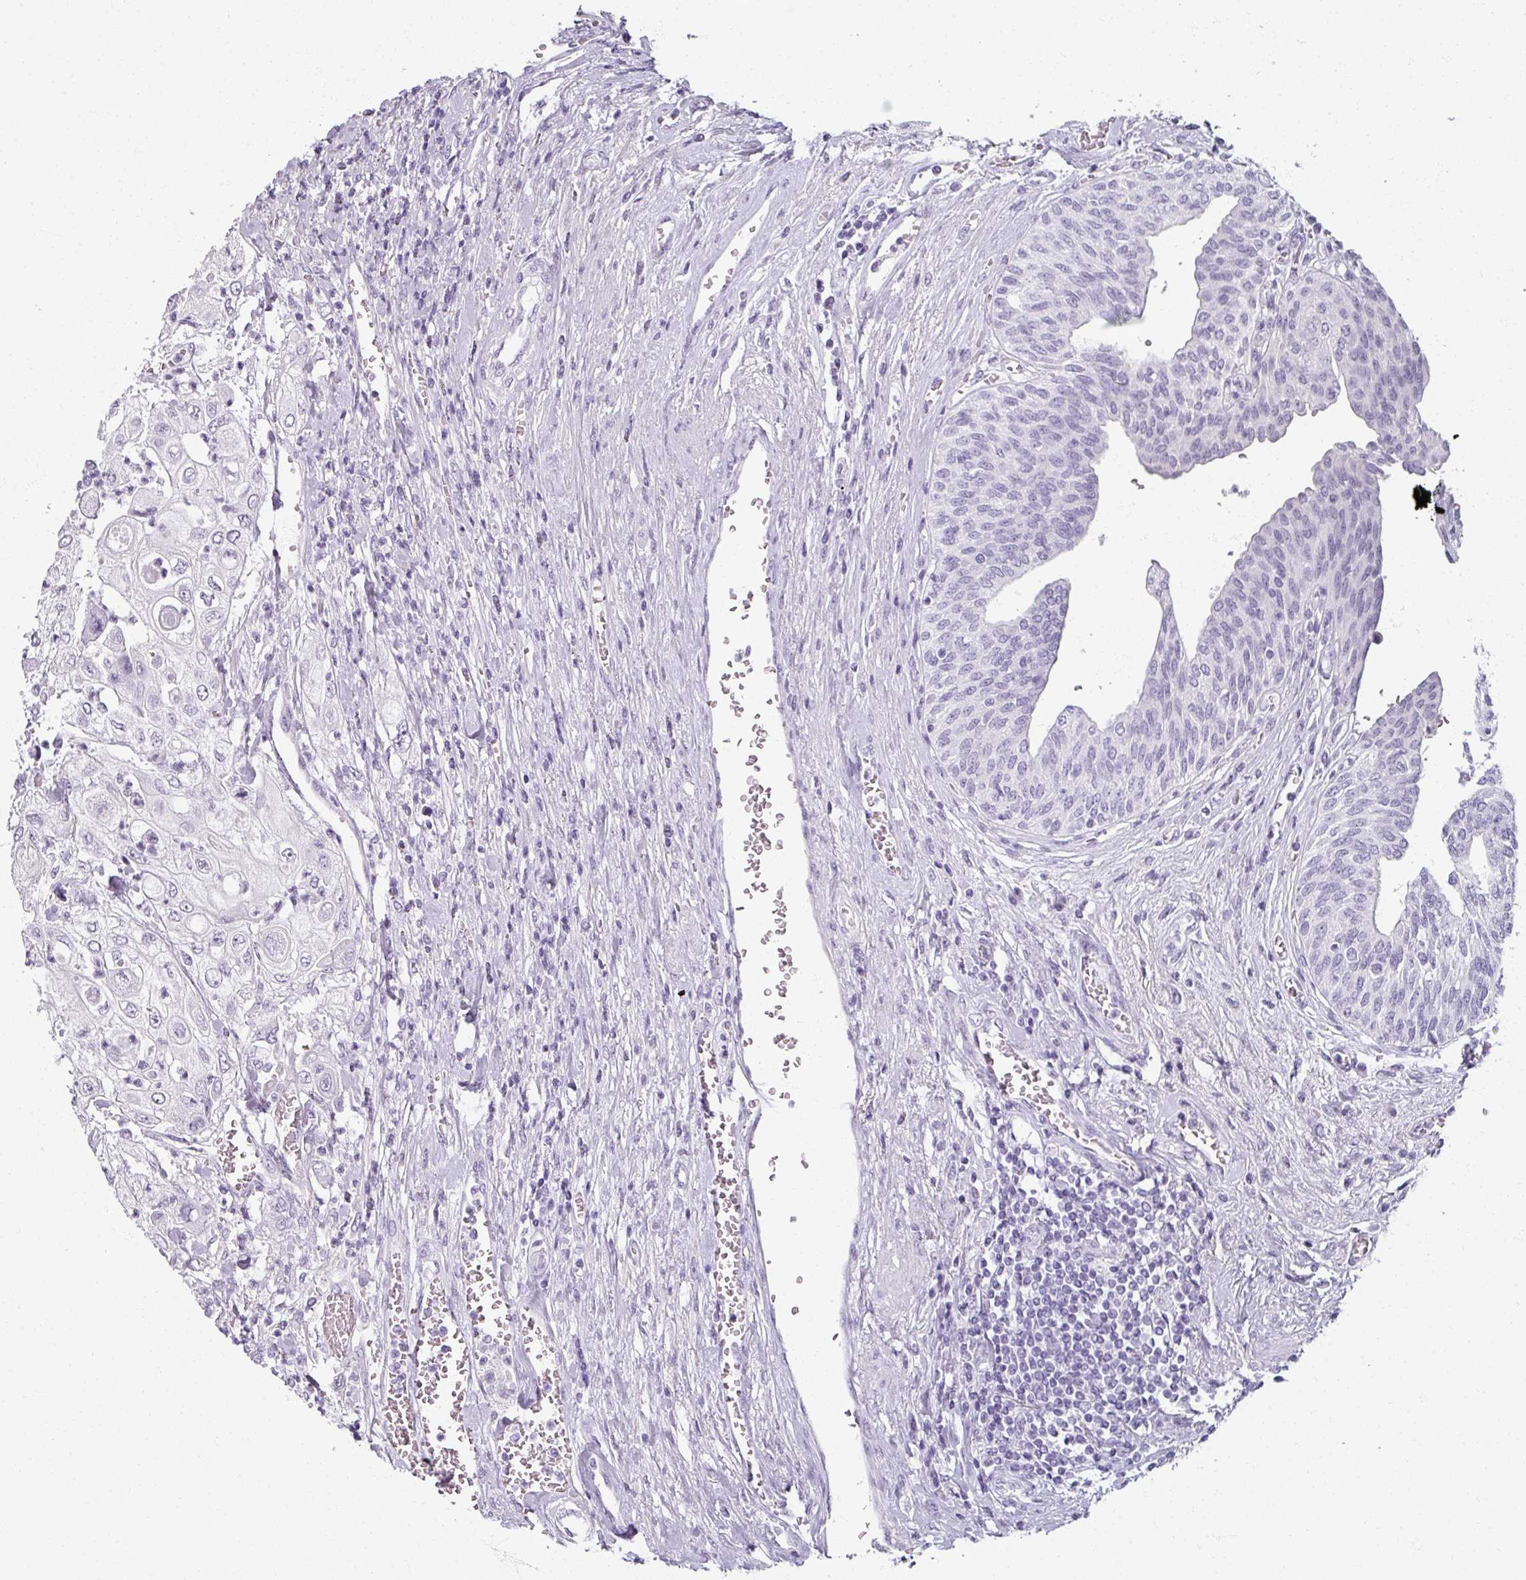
{"staining": {"intensity": "negative", "quantity": "none", "location": "none"}, "tissue": "urothelial cancer", "cell_type": "Tumor cells", "image_type": "cancer", "snomed": [{"axis": "morphology", "description": "Urothelial carcinoma, High grade"}, {"axis": "topography", "description": "Urinary bladder"}], "caption": "This is an immunohistochemistry (IHC) photomicrograph of urothelial cancer. There is no positivity in tumor cells.", "gene": "REG3G", "patient": {"sex": "female", "age": 79}}